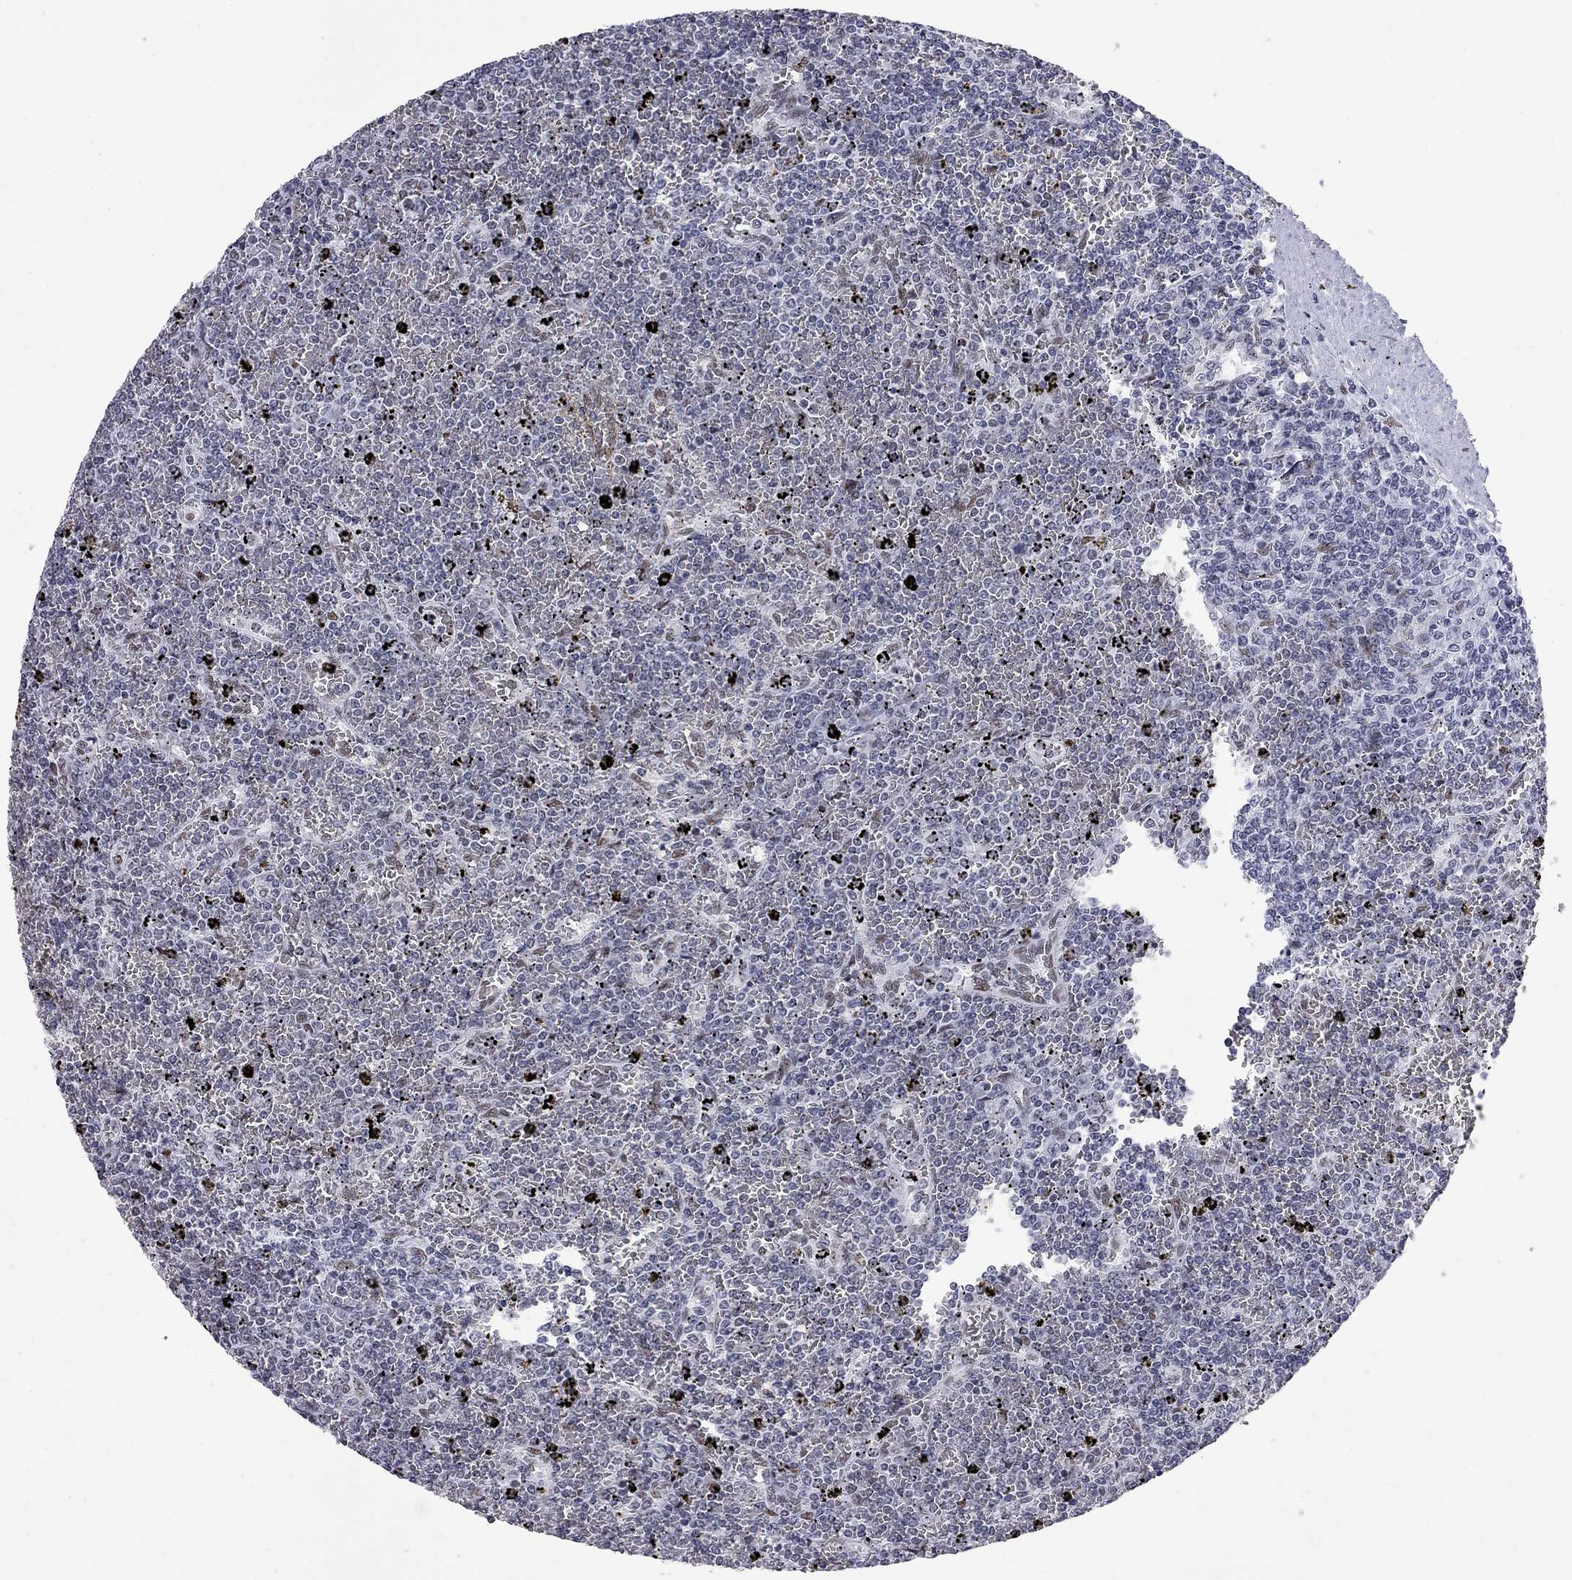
{"staining": {"intensity": "negative", "quantity": "none", "location": "none"}, "tissue": "lymphoma", "cell_type": "Tumor cells", "image_type": "cancer", "snomed": [{"axis": "morphology", "description": "Malignant lymphoma, non-Hodgkin's type, Low grade"}, {"axis": "topography", "description": "Spleen"}], "caption": "A high-resolution histopathology image shows immunohistochemistry (IHC) staining of lymphoma, which demonstrates no significant staining in tumor cells.", "gene": "ZBTB47", "patient": {"sex": "female", "age": 77}}